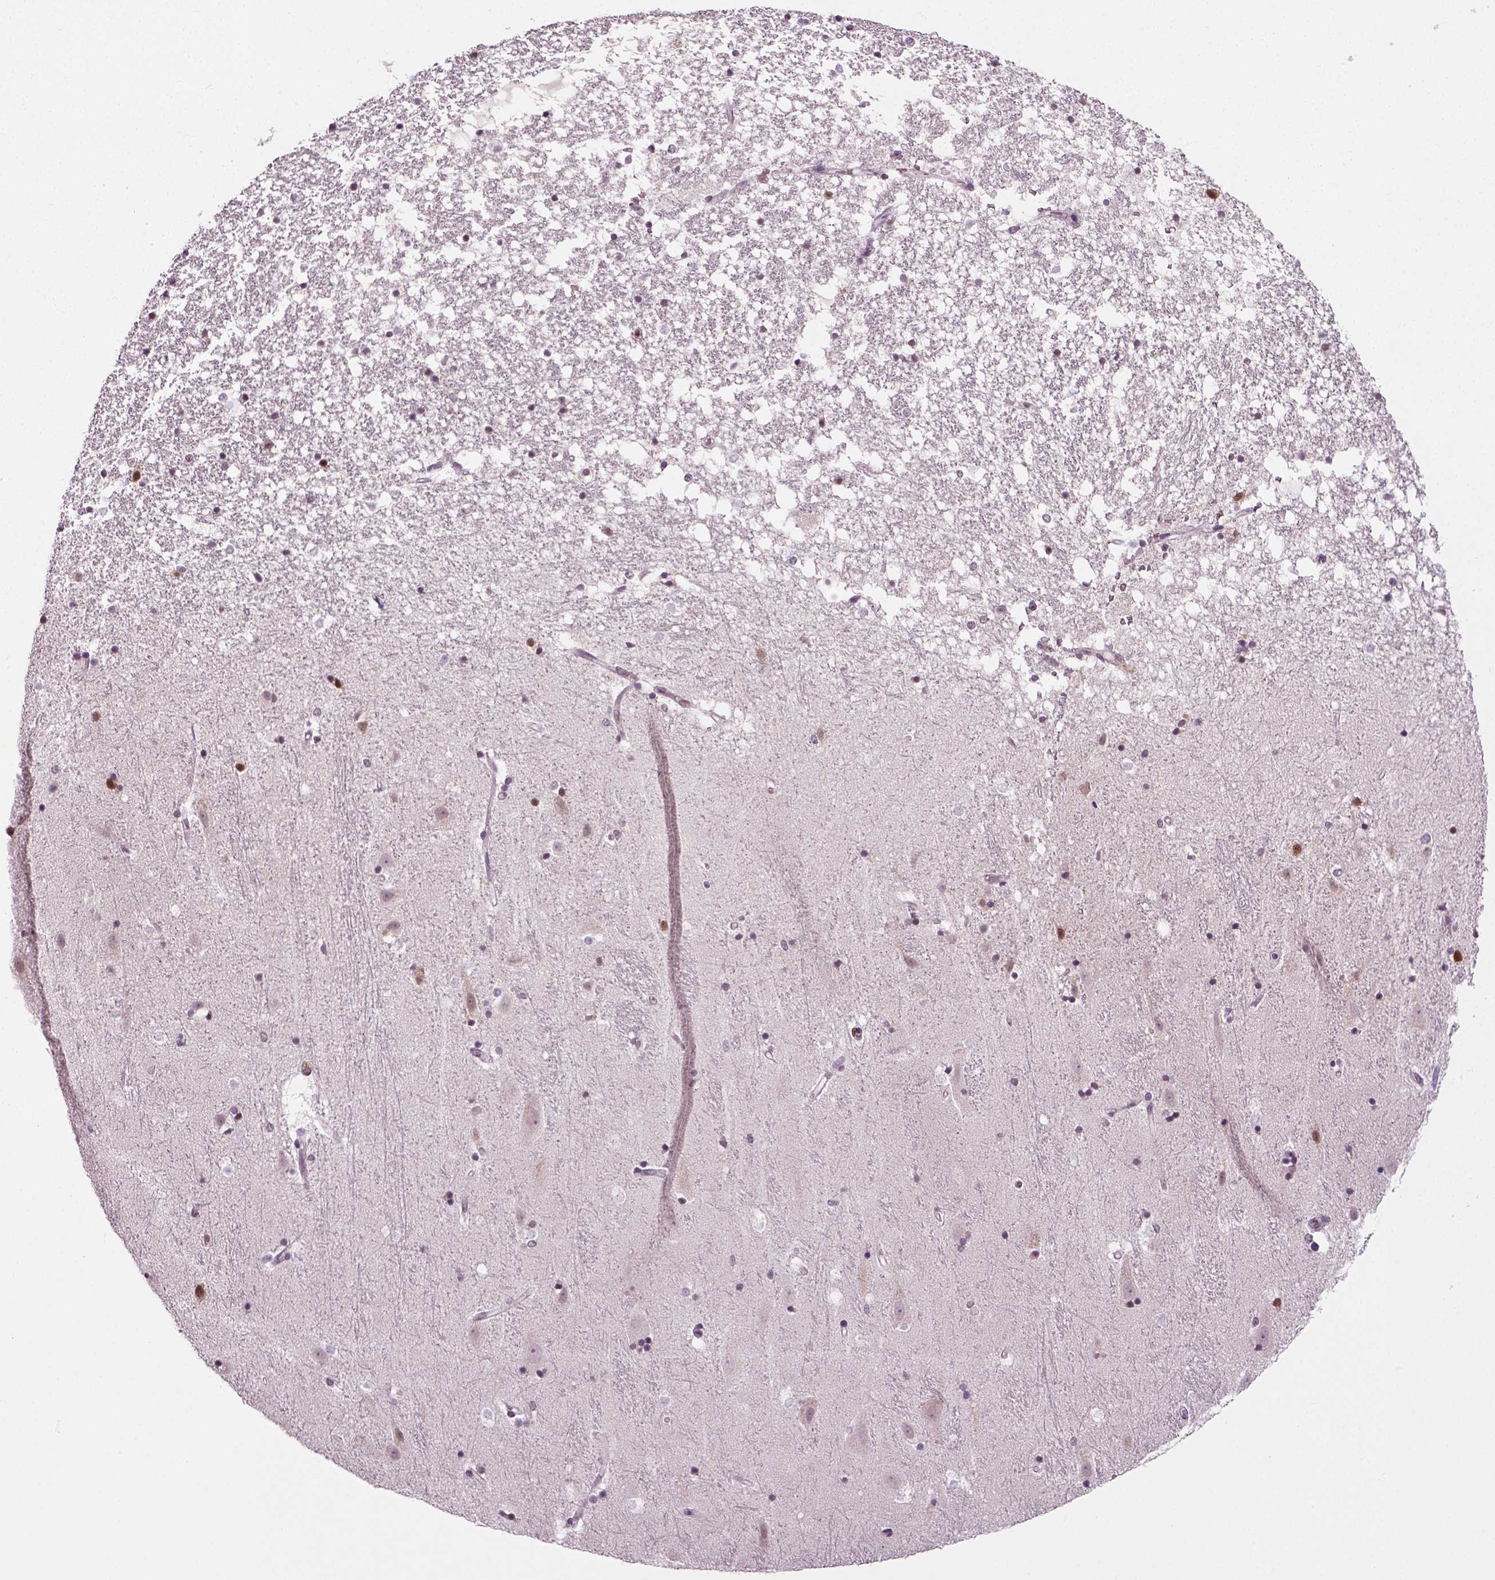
{"staining": {"intensity": "strong", "quantity": "<25%", "location": "nuclear"}, "tissue": "hippocampus", "cell_type": "Glial cells", "image_type": "normal", "snomed": [{"axis": "morphology", "description": "Normal tissue, NOS"}, {"axis": "topography", "description": "Hippocampus"}], "caption": "The photomicrograph demonstrates staining of benign hippocampus, revealing strong nuclear protein expression (brown color) within glial cells.", "gene": "RCOR3", "patient": {"sex": "male", "age": 49}}